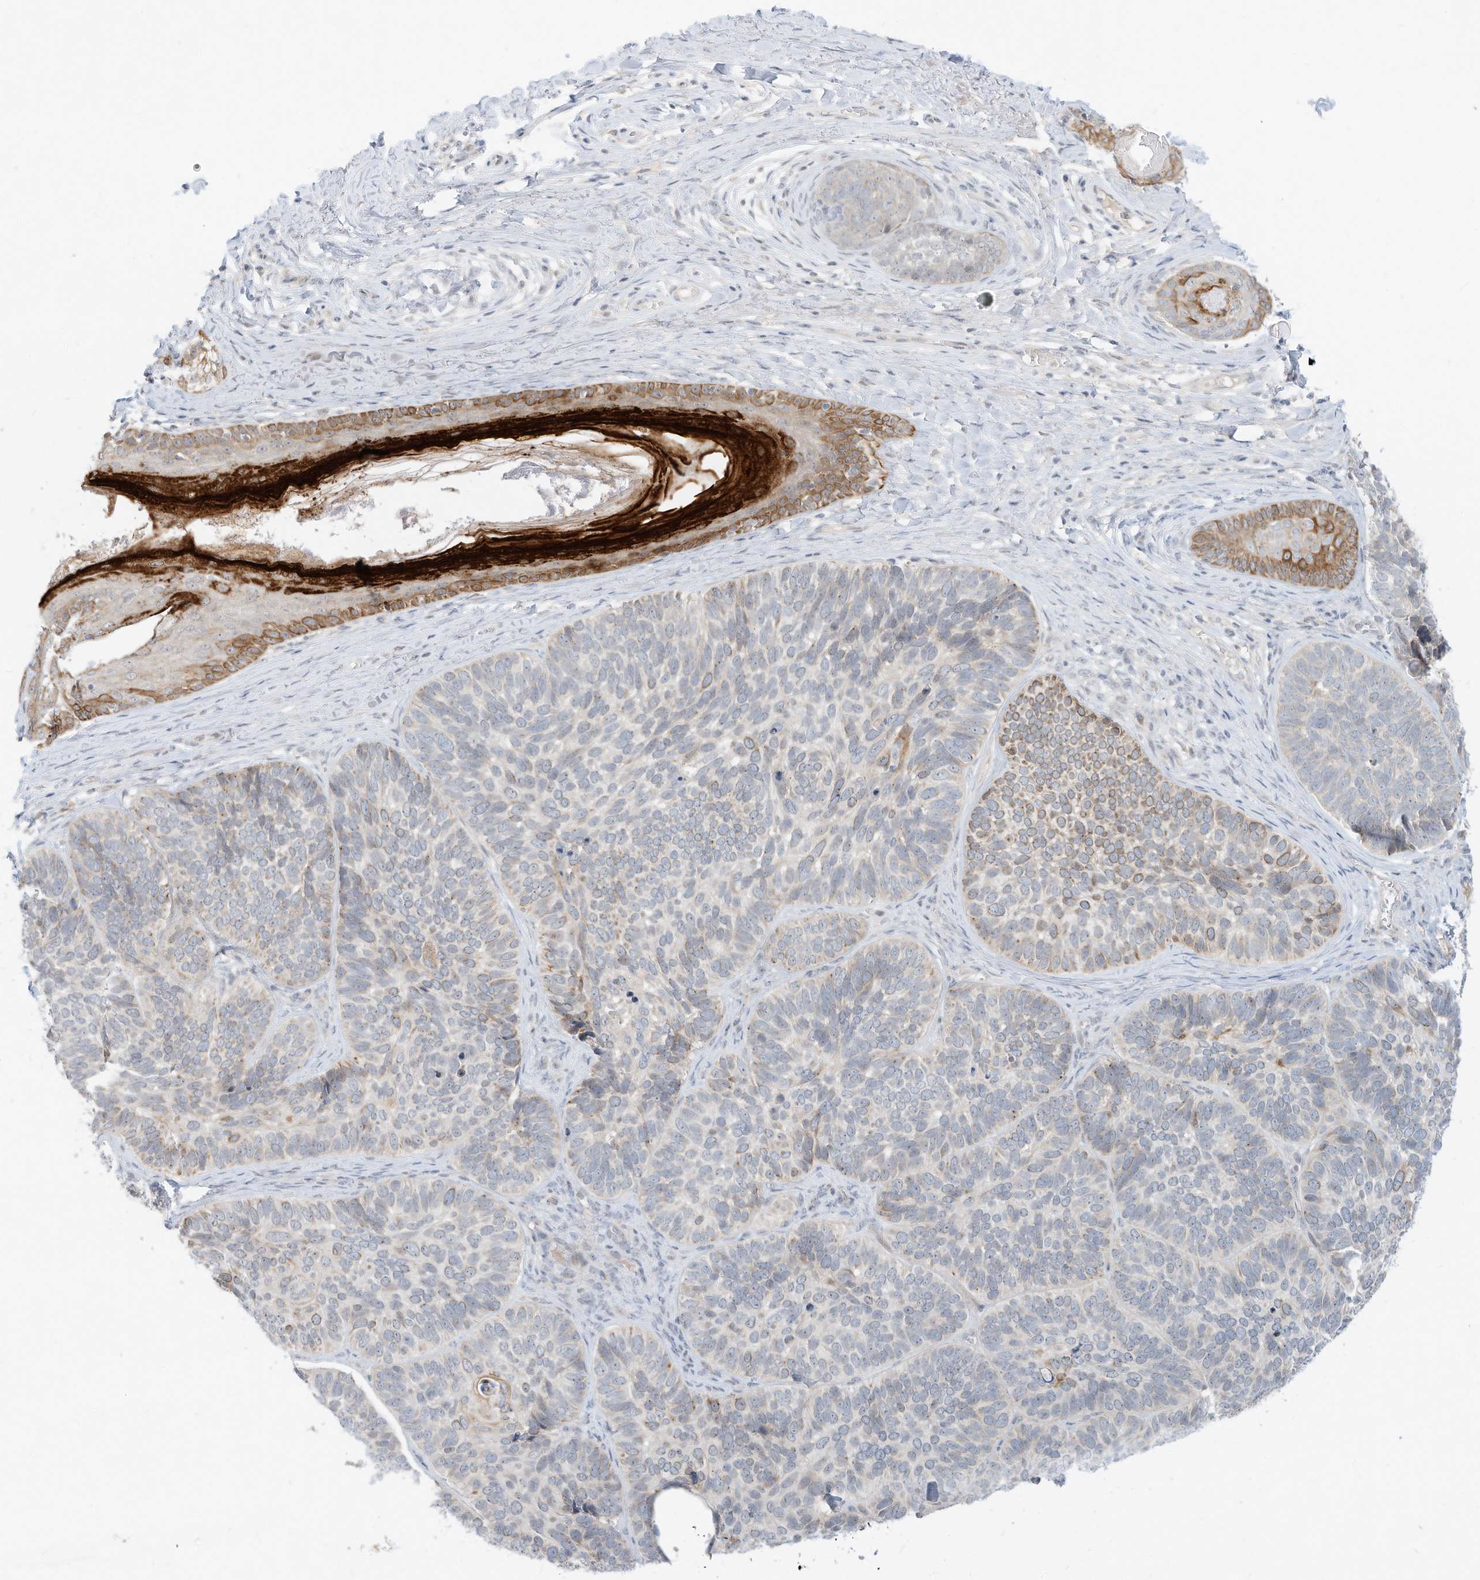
{"staining": {"intensity": "moderate", "quantity": "<25%", "location": "cytoplasmic/membranous"}, "tissue": "skin cancer", "cell_type": "Tumor cells", "image_type": "cancer", "snomed": [{"axis": "morphology", "description": "Basal cell carcinoma"}, {"axis": "topography", "description": "Skin"}], "caption": "A high-resolution histopathology image shows immunohistochemistry (IHC) staining of basal cell carcinoma (skin), which displays moderate cytoplasmic/membranous expression in about <25% of tumor cells. (DAB (3,3'-diaminobenzidine) = brown stain, brightfield microscopy at high magnification).", "gene": "PAK6", "patient": {"sex": "male", "age": 62}}